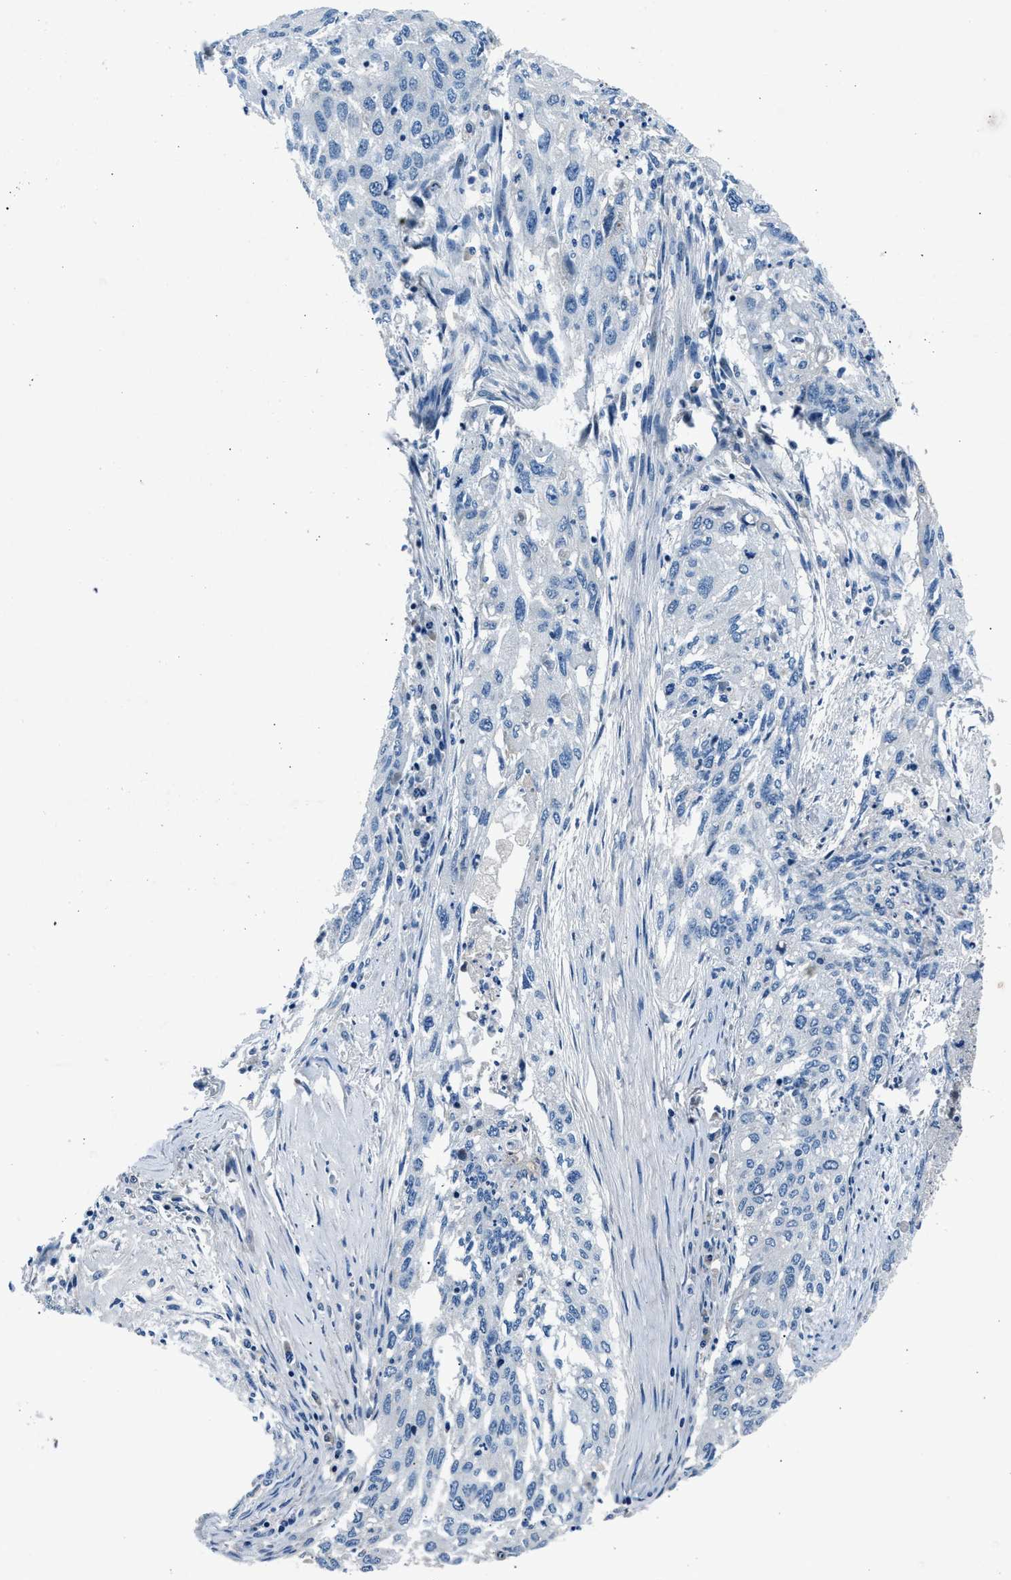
{"staining": {"intensity": "negative", "quantity": "none", "location": "none"}, "tissue": "lung cancer", "cell_type": "Tumor cells", "image_type": "cancer", "snomed": [{"axis": "morphology", "description": "Squamous cell carcinoma, NOS"}, {"axis": "topography", "description": "Lung"}], "caption": "Tumor cells show no significant expression in lung cancer (squamous cell carcinoma).", "gene": "DENND6B", "patient": {"sex": "female", "age": 63}}